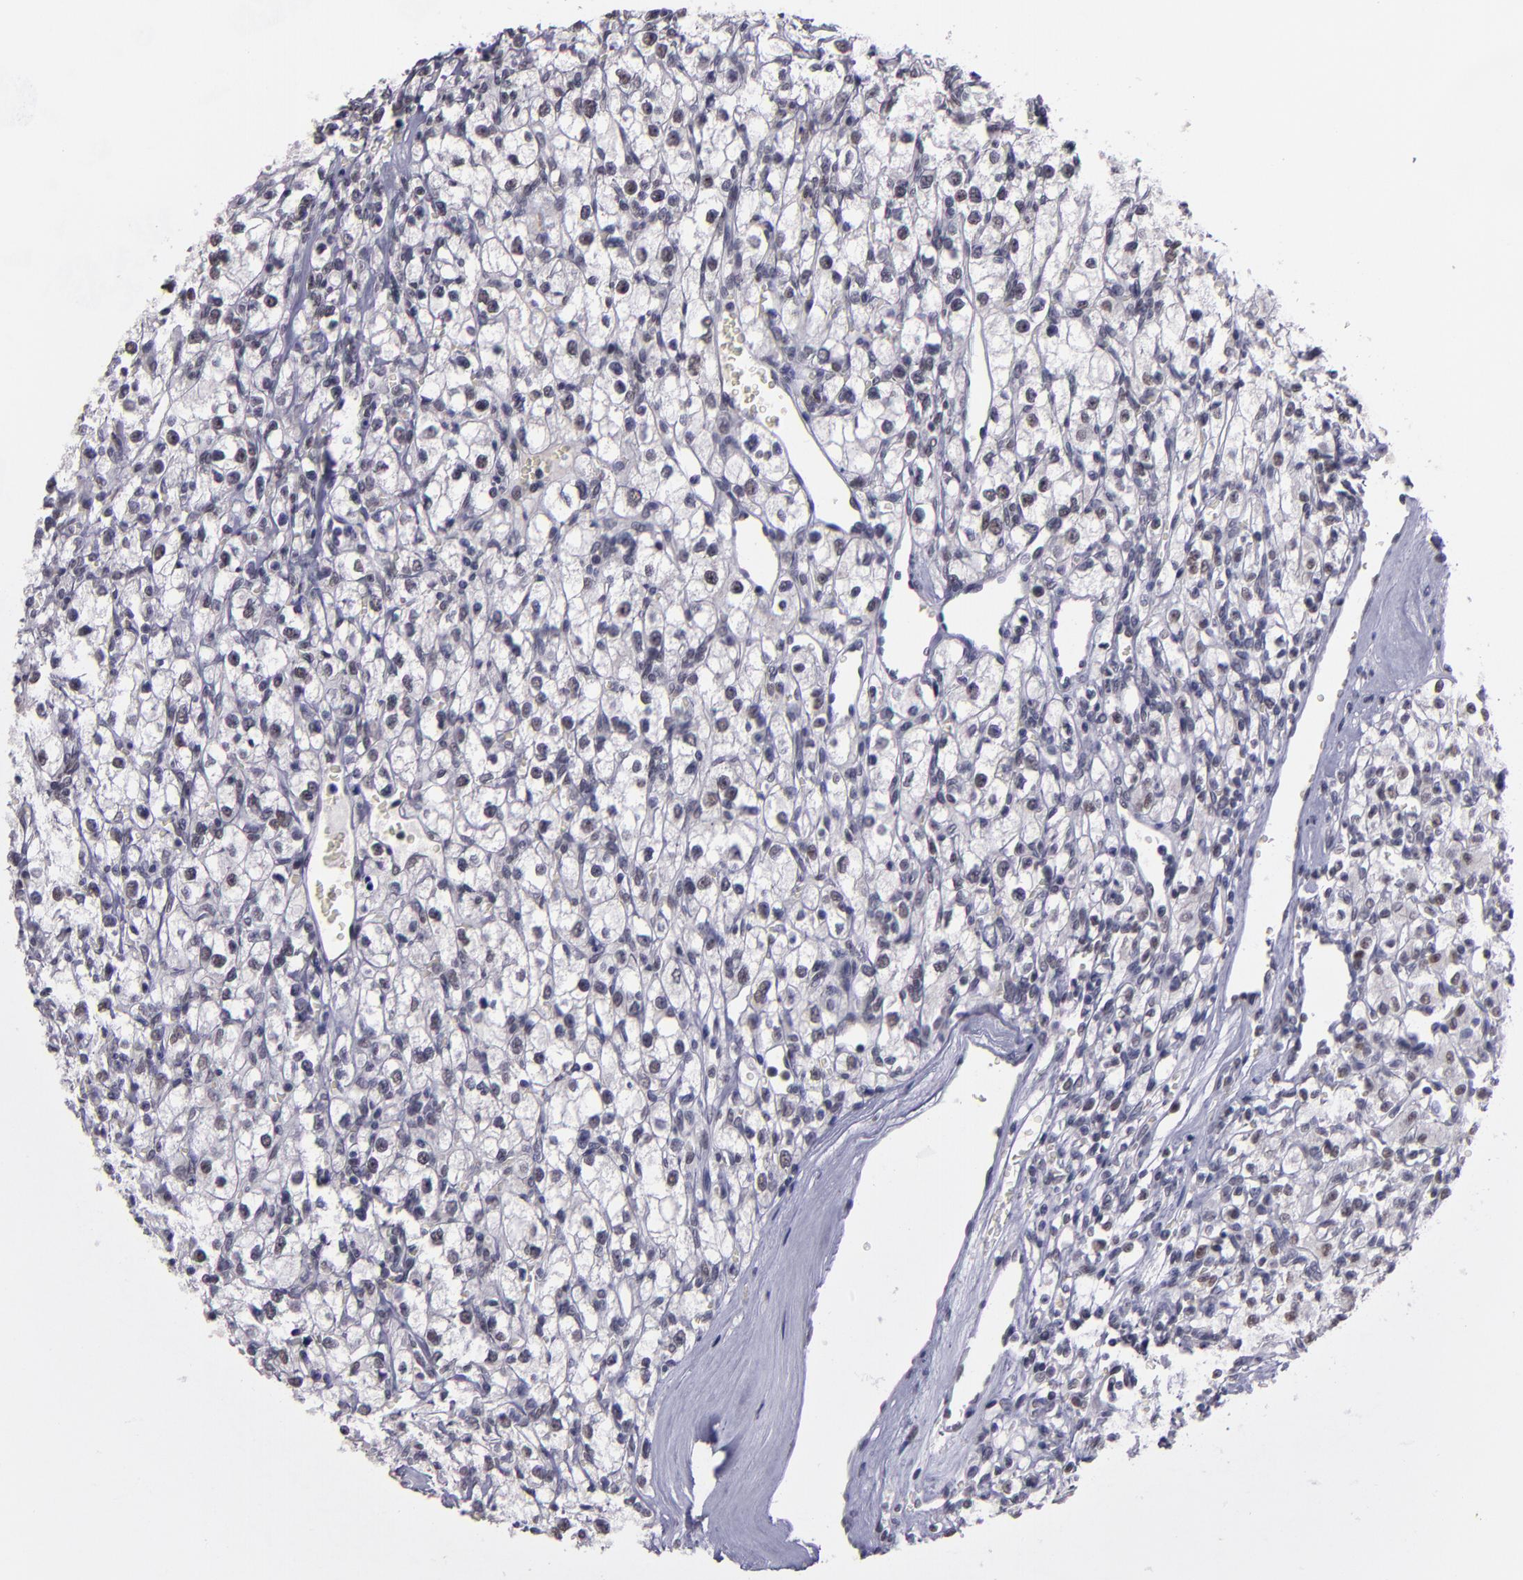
{"staining": {"intensity": "weak", "quantity": "<25%", "location": "nuclear"}, "tissue": "renal cancer", "cell_type": "Tumor cells", "image_type": "cancer", "snomed": [{"axis": "morphology", "description": "Adenocarcinoma, NOS"}, {"axis": "topography", "description": "Kidney"}], "caption": "Tumor cells show no significant positivity in adenocarcinoma (renal). (DAB immunohistochemistry (IHC) visualized using brightfield microscopy, high magnification).", "gene": "OTUB2", "patient": {"sex": "female", "age": 62}}